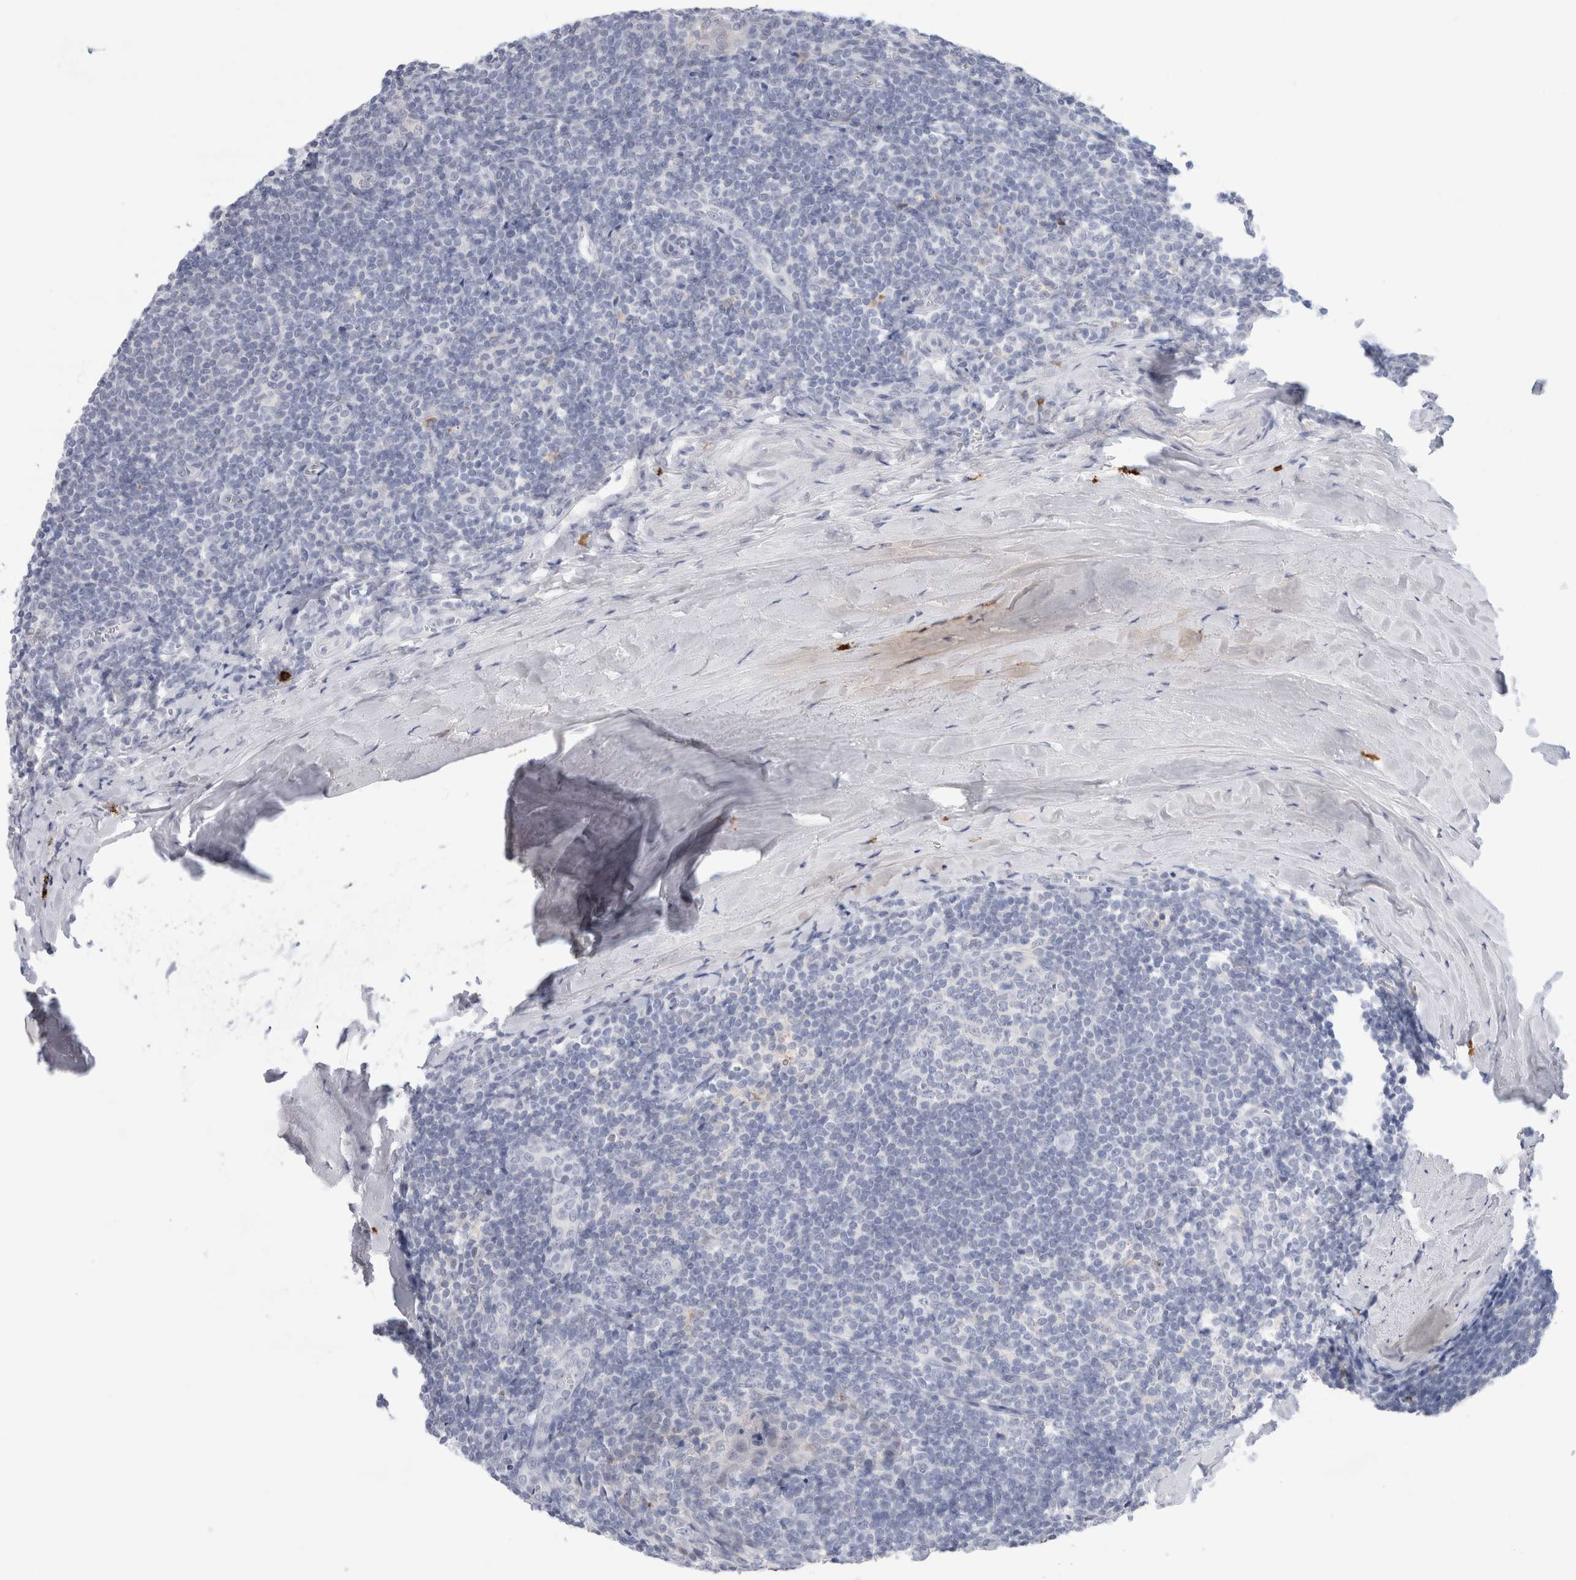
{"staining": {"intensity": "negative", "quantity": "none", "location": "none"}, "tissue": "tonsil", "cell_type": "Germinal center cells", "image_type": "normal", "snomed": [{"axis": "morphology", "description": "Normal tissue, NOS"}, {"axis": "topography", "description": "Tonsil"}], "caption": "Image shows no protein positivity in germinal center cells of benign tonsil. (Stains: DAB IHC with hematoxylin counter stain, Microscopy: brightfield microscopy at high magnification).", "gene": "SLC22A12", "patient": {"sex": "male", "age": 37}}